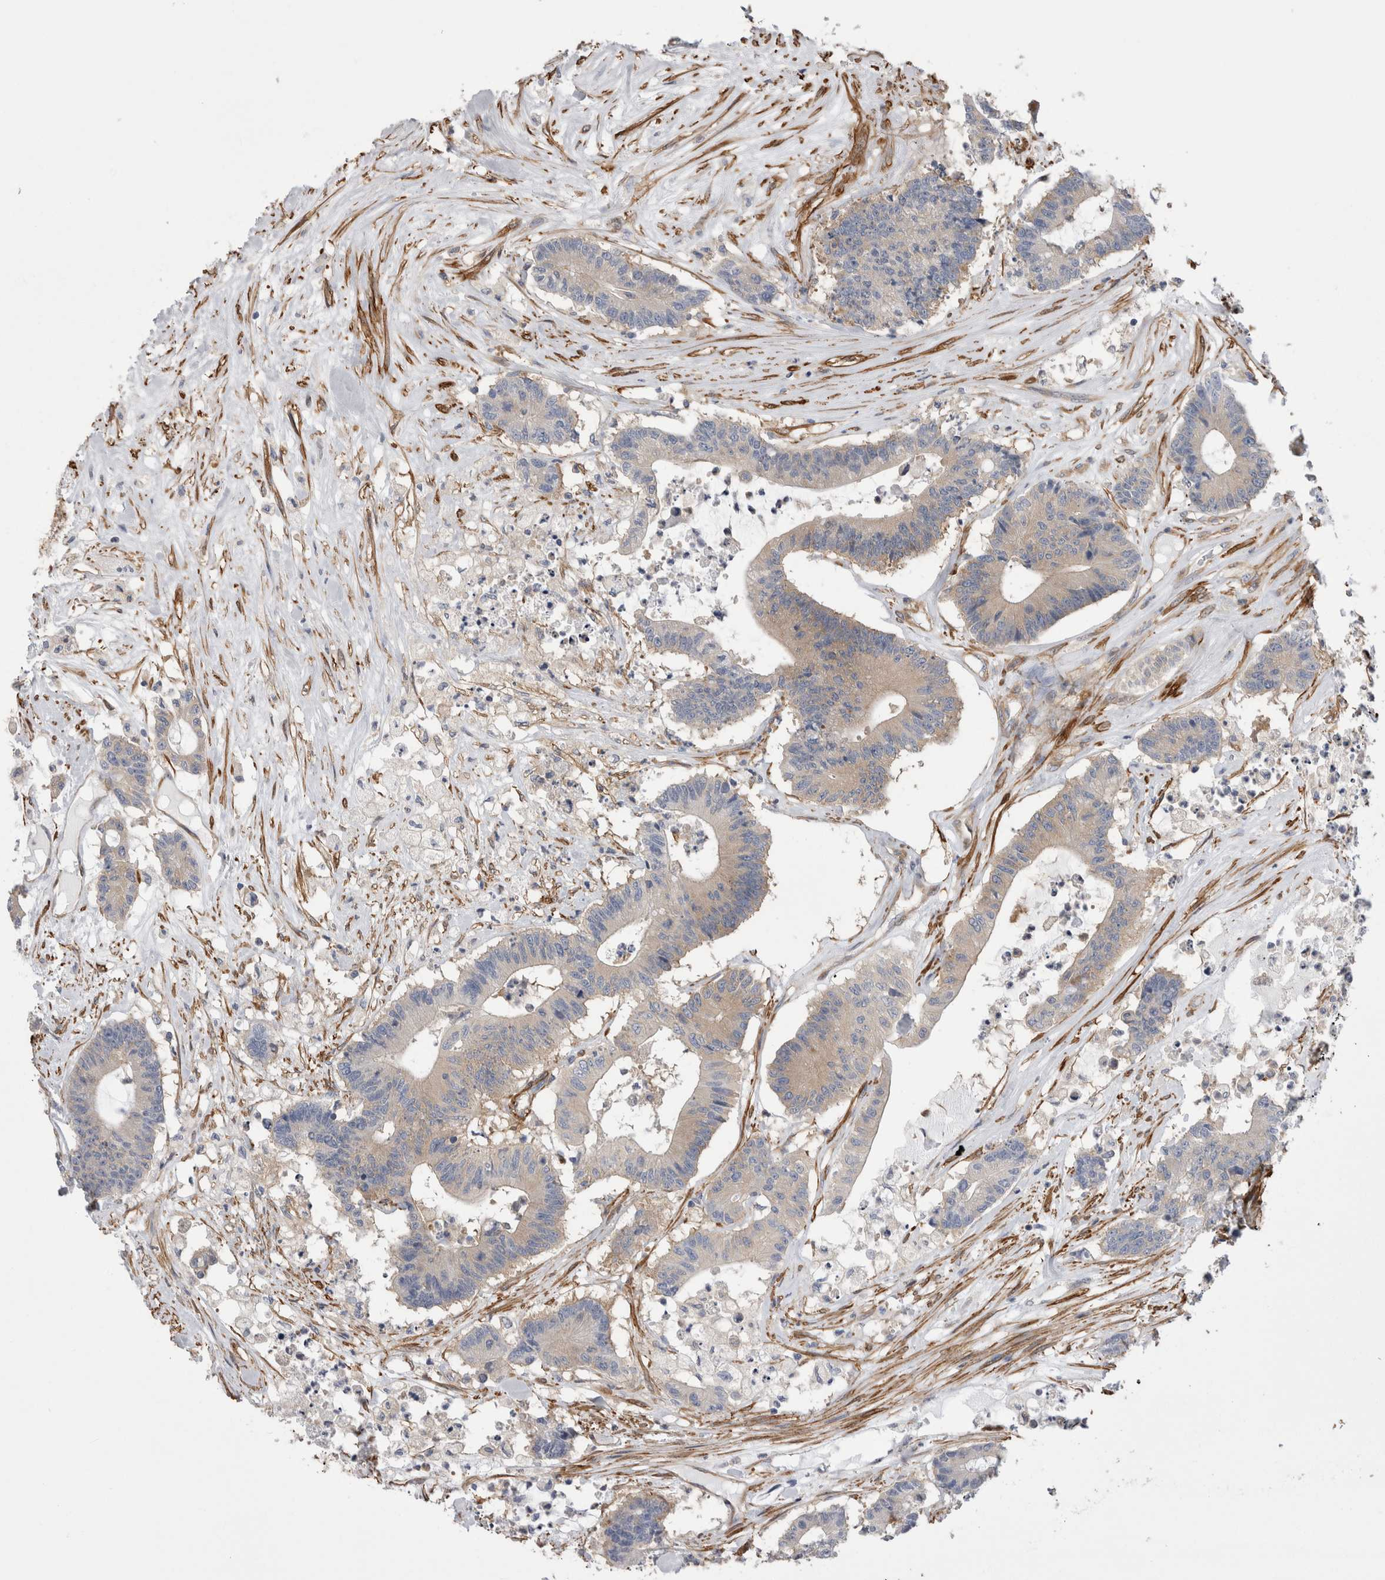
{"staining": {"intensity": "negative", "quantity": "none", "location": "none"}, "tissue": "colorectal cancer", "cell_type": "Tumor cells", "image_type": "cancer", "snomed": [{"axis": "morphology", "description": "Adenocarcinoma, NOS"}, {"axis": "topography", "description": "Colon"}], "caption": "Human colorectal cancer (adenocarcinoma) stained for a protein using immunohistochemistry (IHC) displays no staining in tumor cells.", "gene": "EPRS1", "patient": {"sex": "female", "age": 84}}